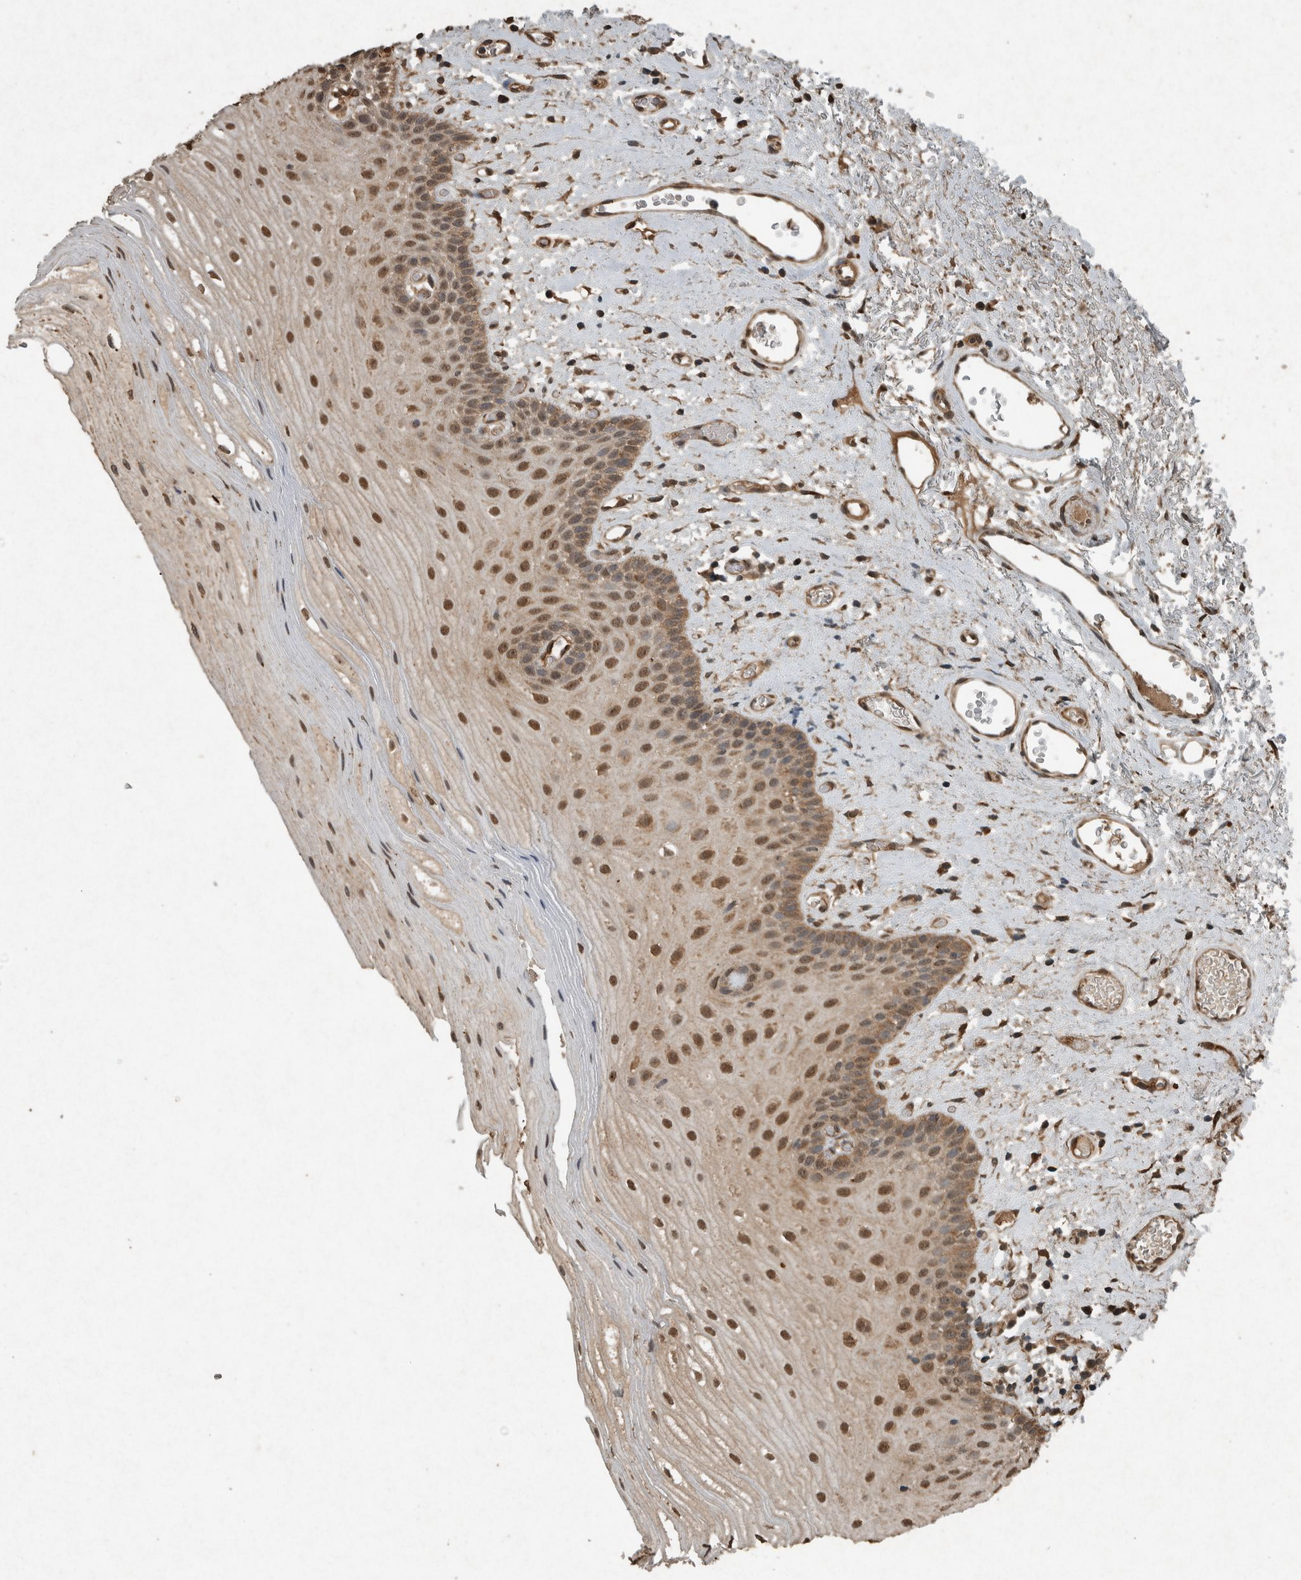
{"staining": {"intensity": "moderate", "quantity": ">75%", "location": "cytoplasmic/membranous,nuclear"}, "tissue": "oral mucosa", "cell_type": "Squamous epithelial cells", "image_type": "normal", "snomed": [{"axis": "morphology", "description": "Normal tissue, NOS"}, {"axis": "topography", "description": "Oral tissue"}], "caption": "Immunohistochemistry (IHC) staining of unremarkable oral mucosa, which exhibits medium levels of moderate cytoplasmic/membranous,nuclear staining in approximately >75% of squamous epithelial cells indicating moderate cytoplasmic/membranous,nuclear protein expression. The staining was performed using DAB (brown) for protein detection and nuclei were counterstained in hematoxylin (blue).", "gene": "ARHGEF12", "patient": {"sex": "male", "age": 52}}